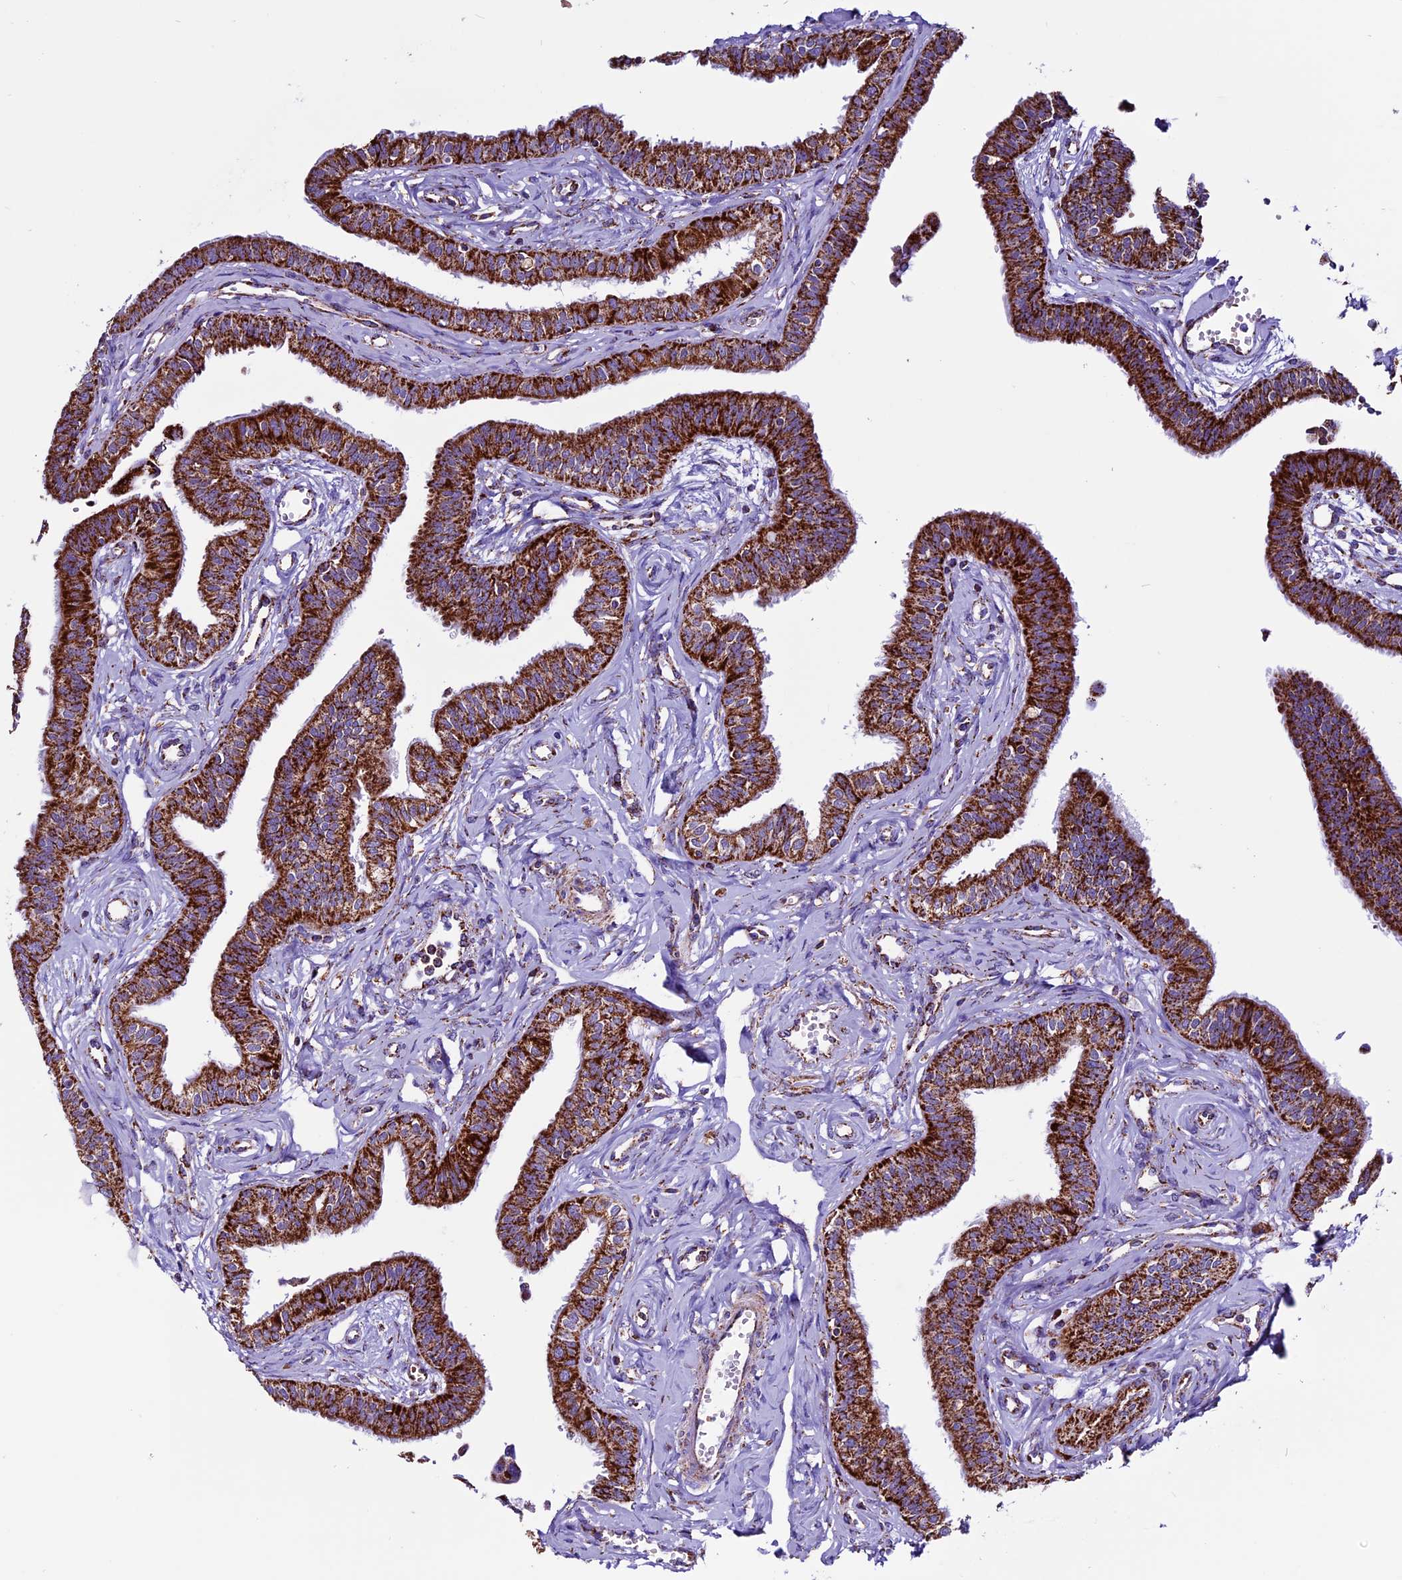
{"staining": {"intensity": "strong", "quantity": ">75%", "location": "cytoplasmic/membranous"}, "tissue": "fallopian tube", "cell_type": "Glandular cells", "image_type": "normal", "snomed": [{"axis": "morphology", "description": "Normal tissue, NOS"}, {"axis": "morphology", "description": "Carcinoma, NOS"}, {"axis": "topography", "description": "Fallopian tube"}, {"axis": "topography", "description": "Ovary"}], "caption": "Protein expression analysis of normal human fallopian tube reveals strong cytoplasmic/membranous staining in approximately >75% of glandular cells. The protein is stained brown, and the nuclei are stained in blue (DAB IHC with brightfield microscopy, high magnification).", "gene": "CX3CL1", "patient": {"sex": "female", "age": 59}}